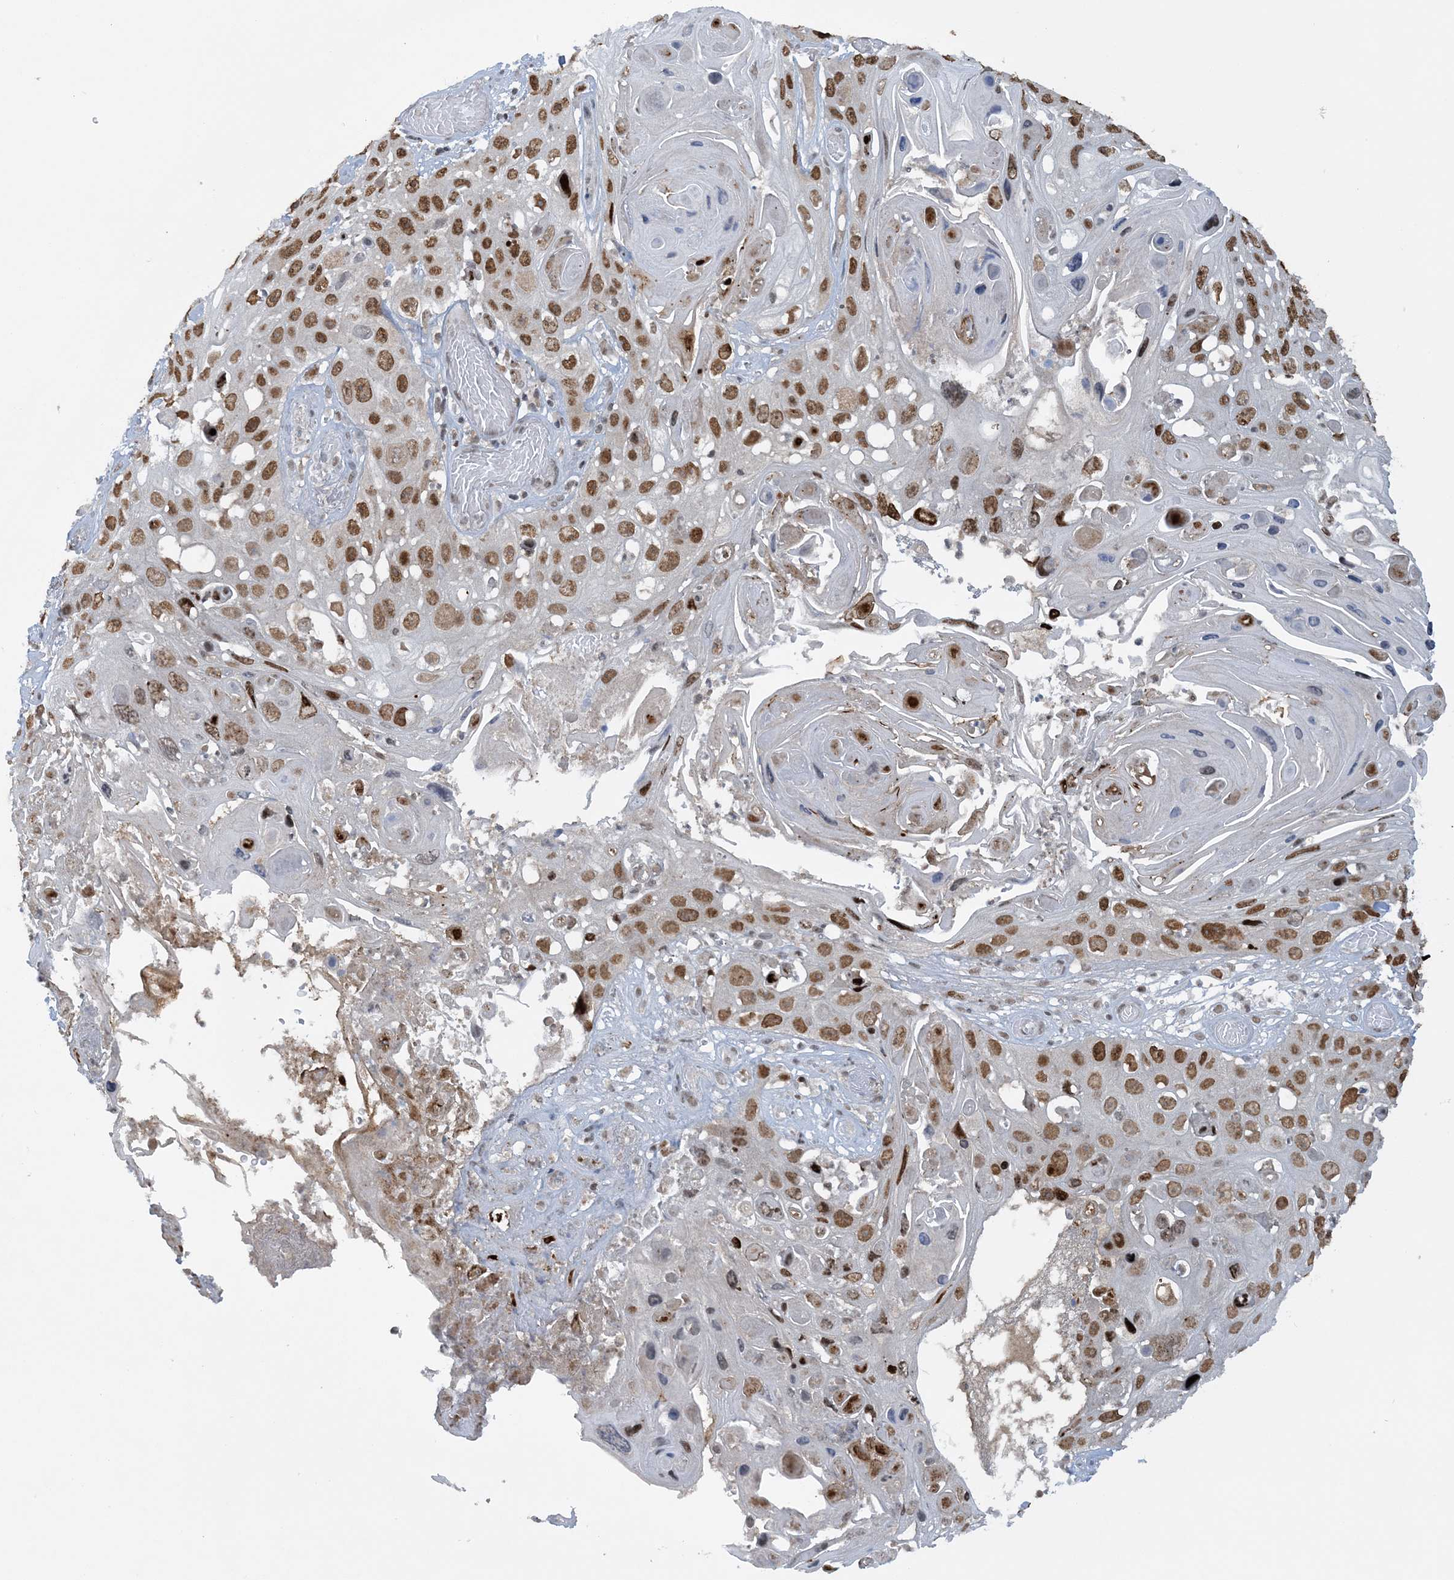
{"staining": {"intensity": "moderate", "quantity": ">75%", "location": "nuclear"}, "tissue": "skin cancer", "cell_type": "Tumor cells", "image_type": "cancer", "snomed": [{"axis": "morphology", "description": "Squamous cell carcinoma, NOS"}, {"axis": "topography", "description": "Skin"}], "caption": "Skin squamous cell carcinoma stained for a protein shows moderate nuclear positivity in tumor cells.", "gene": "ACYP2", "patient": {"sex": "male", "age": 55}}